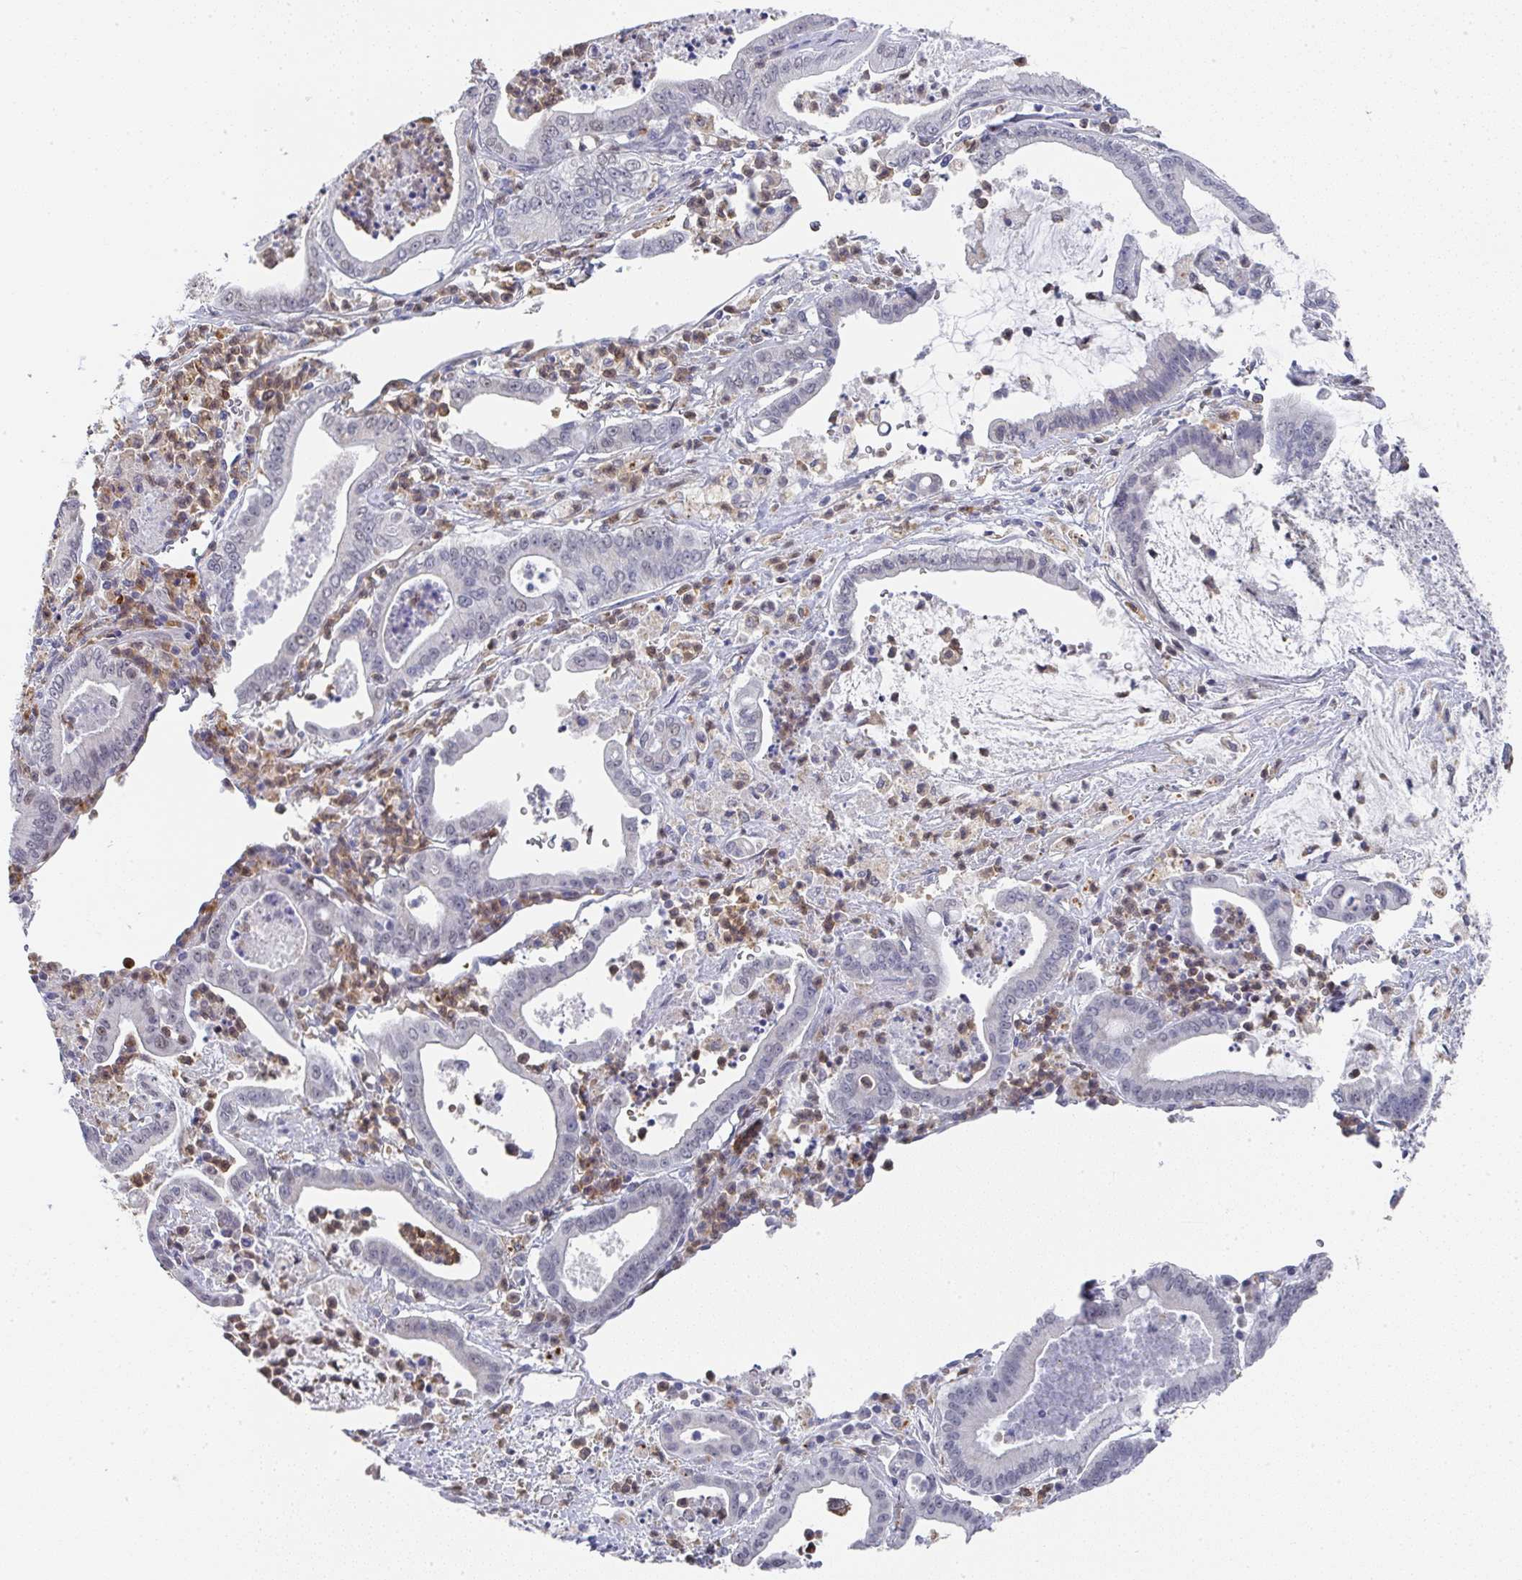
{"staining": {"intensity": "negative", "quantity": "none", "location": "none"}, "tissue": "pancreatic cancer", "cell_type": "Tumor cells", "image_type": "cancer", "snomed": [{"axis": "morphology", "description": "Adenocarcinoma, NOS"}, {"axis": "topography", "description": "Pancreas"}], "caption": "Pancreatic cancer (adenocarcinoma) stained for a protein using immunohistochemistry reveals no staining tumor cells.", "gene": "NCF1", "patient": {"sex": "male", "age": 71}}